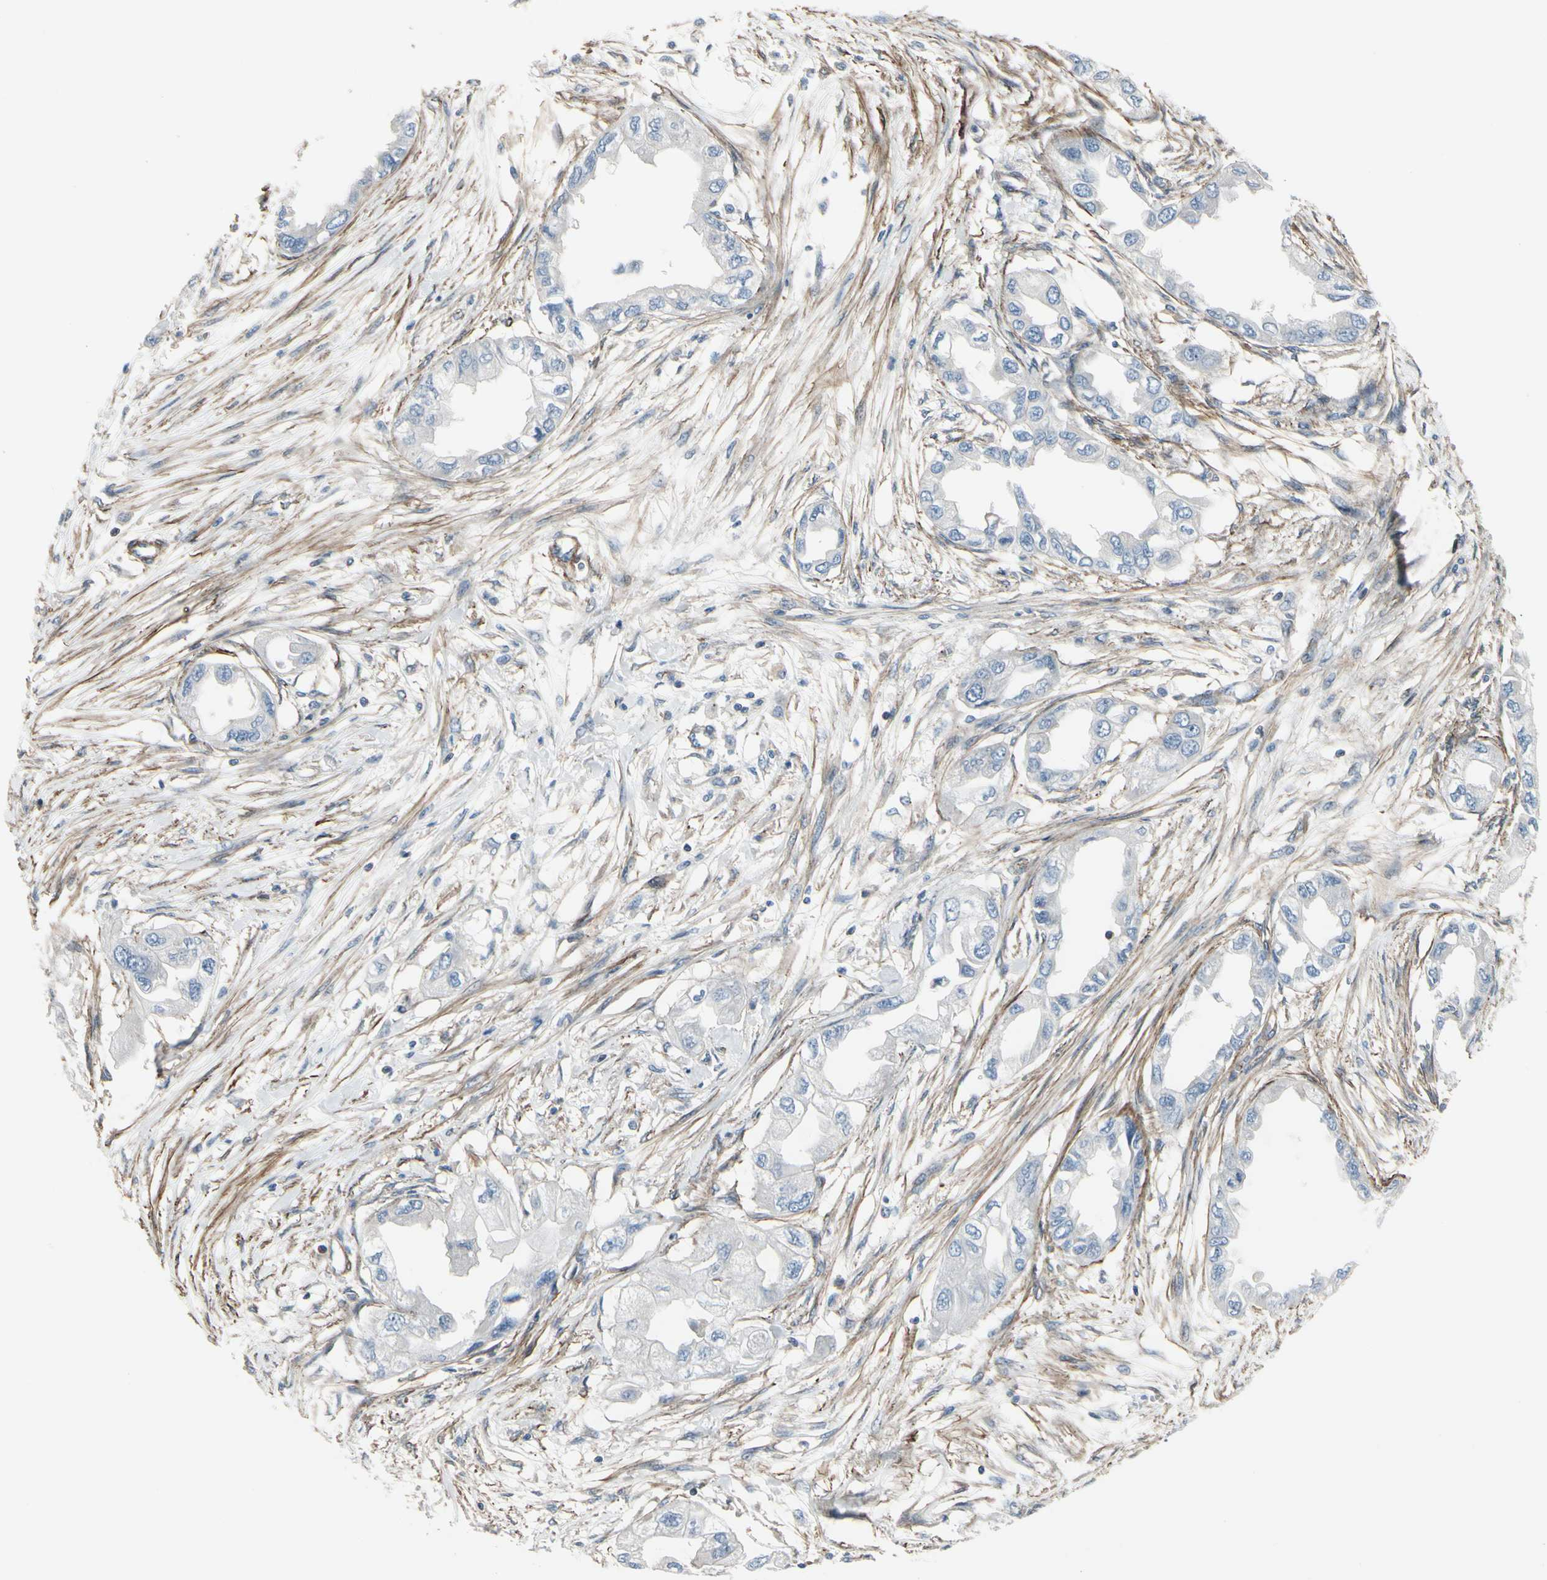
{"staining": {"intensity": "negative", "quantity": "none", "location": "none"}, "tissue": "endometrial cancer", "cell_type": "Tumor cells", "image_type": "cancer", "snomed": [{"axis": "morphology", "description": "Adenocarcinoma, NOS"}, {"axis": "topography", "description": "Endometrium"}], "caption": "This is an immunohistochemistry photomicrograph of human endometrial cancer. There is no positivity in tumor cells.", "gene": "TPM1", "patient": {"sex": "female", "age": 67}}